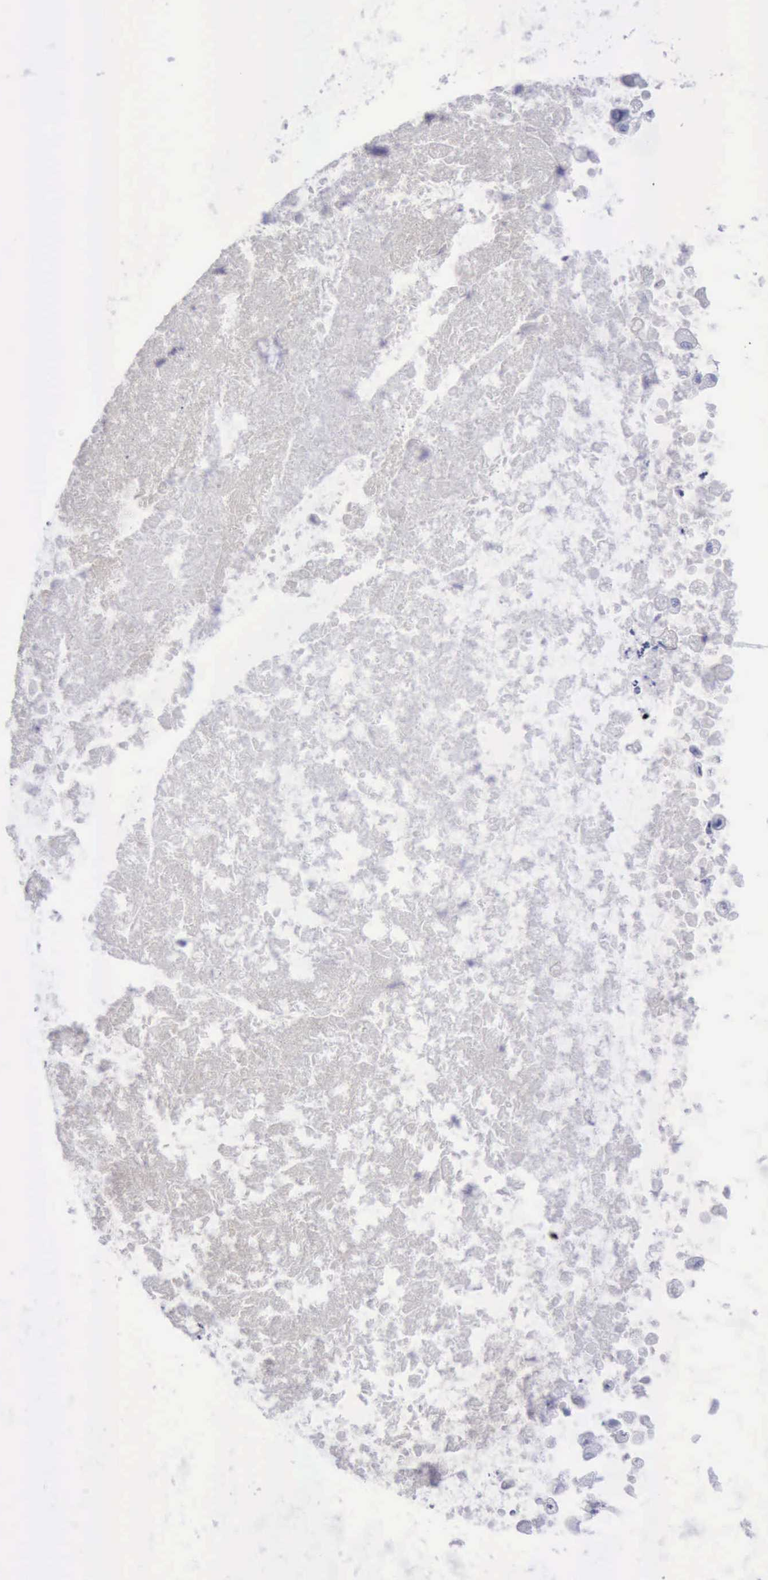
{"staining": {"intensity": "negative", "quantity": "none", "location": "none"}, "tissue": "ovarian cancer", "cell_type": "Tumor cells", "image_type": "cancer", "snomed": [{"axis": "morphology", "description": "Cystadenocarcinoma, mucinous, NOS"}, {"axis": "topography", "description": "Ovary"}], "caption": "A micrograph of ovarian cancer stained for a protein exhibits no brown staining in tumor cells.", "gene": "CYP19A1", "patient": {"sex": "female", "age": 37}}